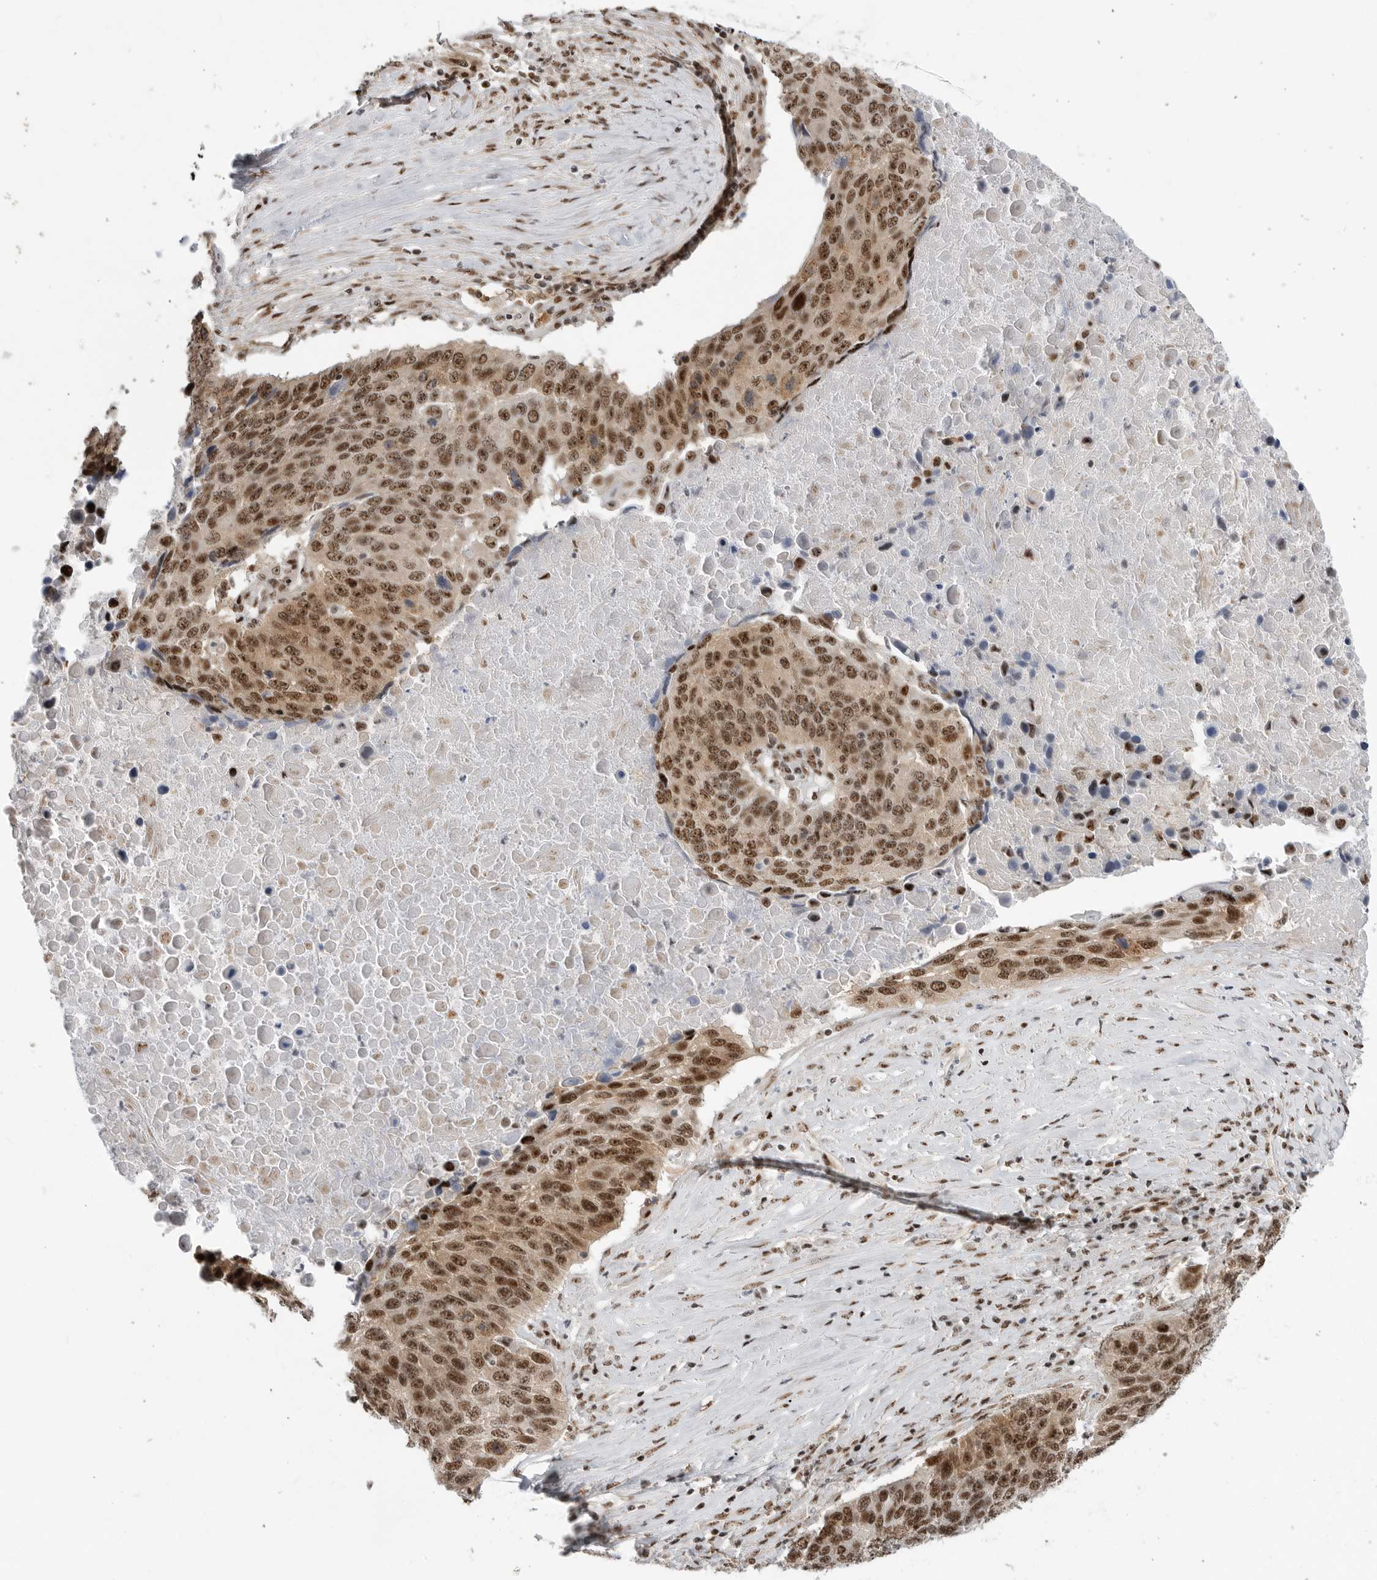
{"staining": {"intensity": "strong", "quantity": ">75%", "location": "nuclear"}, "tissue": "lung cancer", "cell_type": "Tumor cells", "image_type": "cancer", "snomed": [{"axis": "morphology", "description": "Squamous cell carcinoma, NOS"}, {"axis": "topography", "description": "Lung"}], "caption": "A brown stain highlights strong nuclear staining of a protein in human lung cancer tumor cells.", "gene": "GPATCH2", "patient": {"sex": "male", "age": 66}}